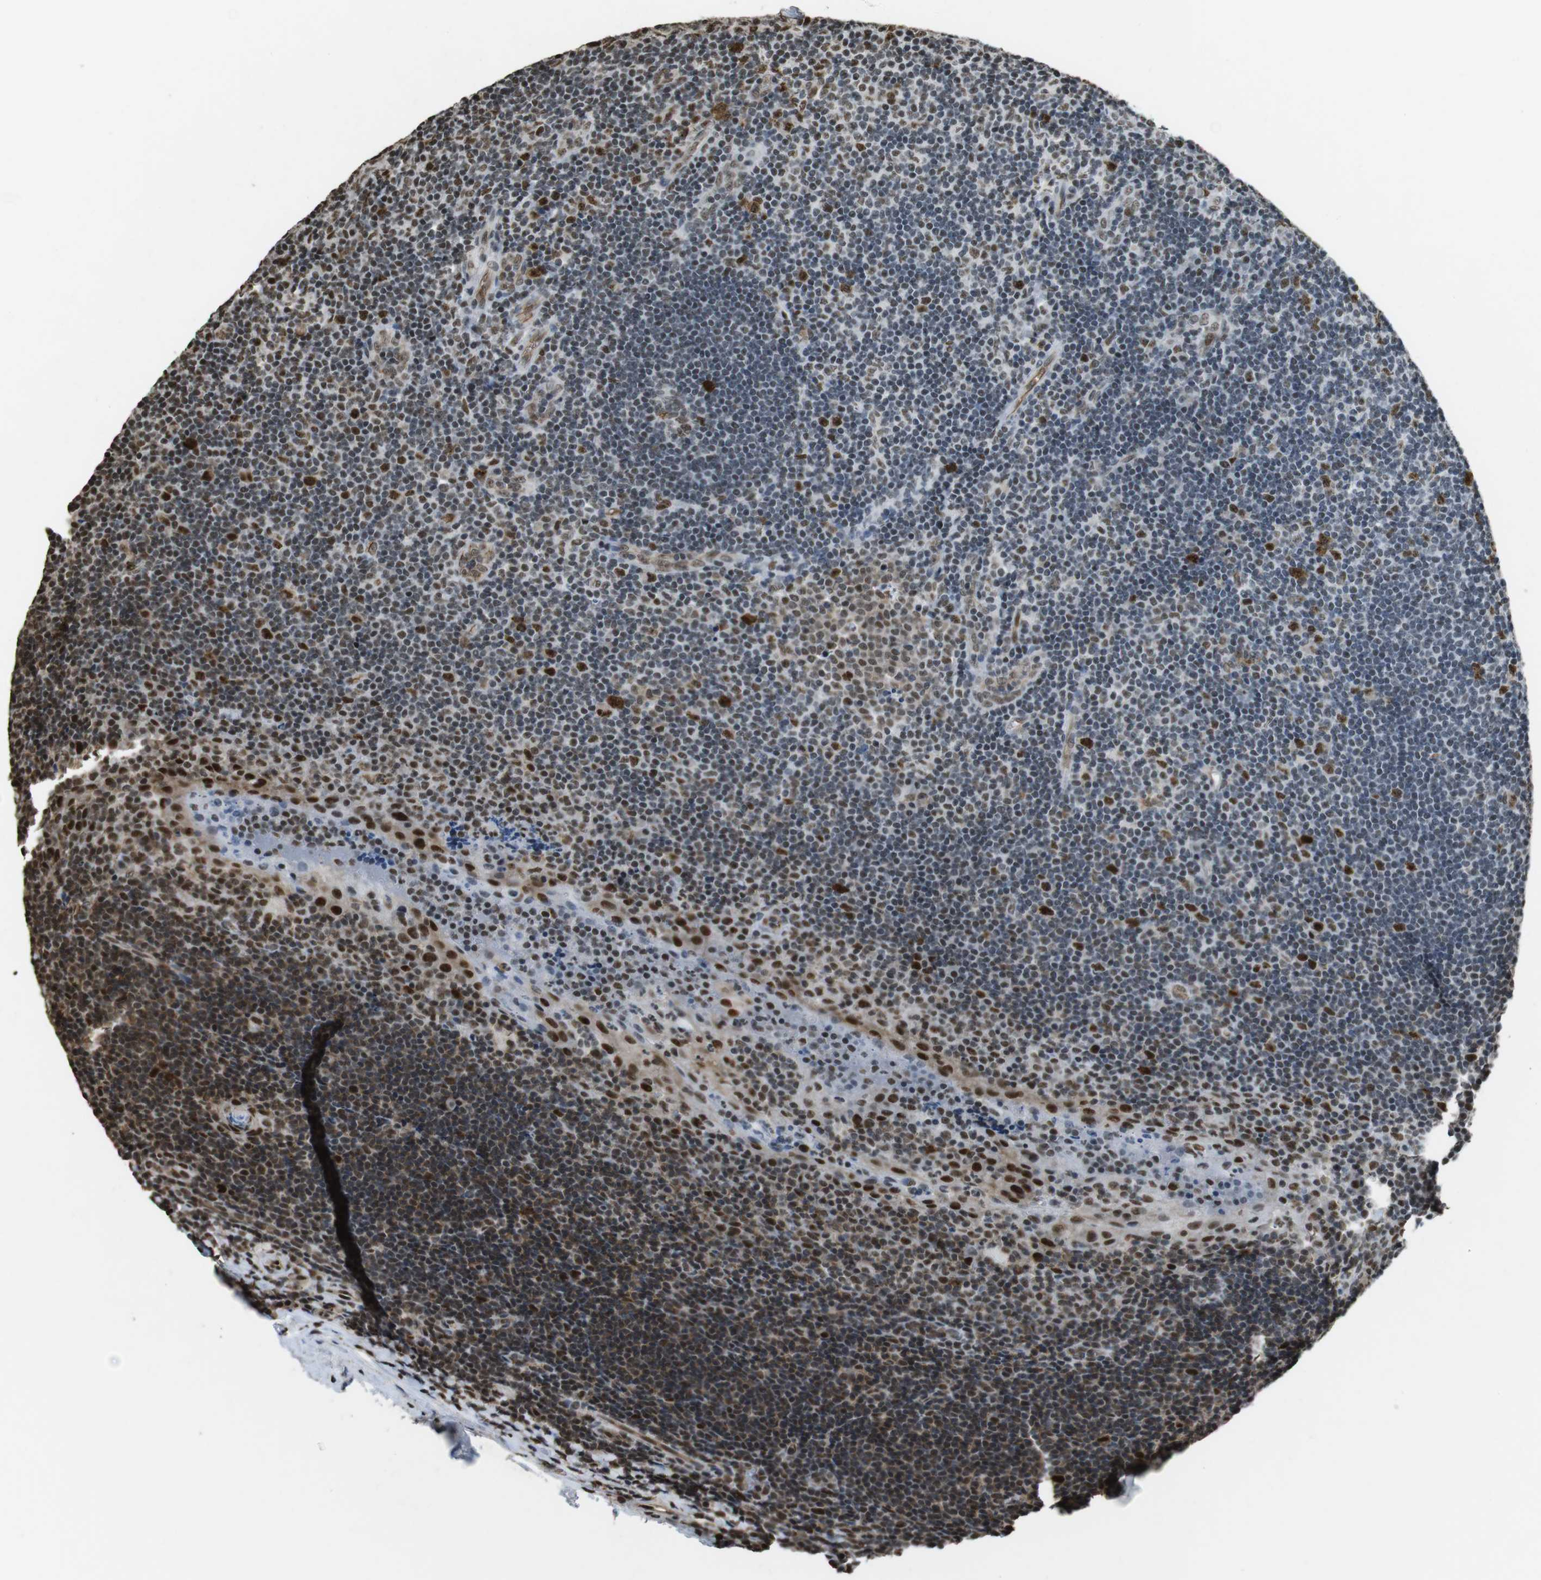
{"staining": {"intensity": "strong", "quantity": ">75%", "location": "nuclear"}, "tissue": "tonsil", "cell_type": "Germinal center cells", "image_type": "normal", "snomed": [{"axis": "morphology", "description": "Normal tissue, NOS"}, {"axis": "topography", "description": "Tonsil"}], "caption": "Brown immunohistochemical staining in benign human tonsil reveals strong nuclear staining in about >75% of germinal center cells. The protein is shown in brown color, while the nuclei are stained blue.", "gene": "CSNK2B", "patient": {"sex": "male", "age": 37}}